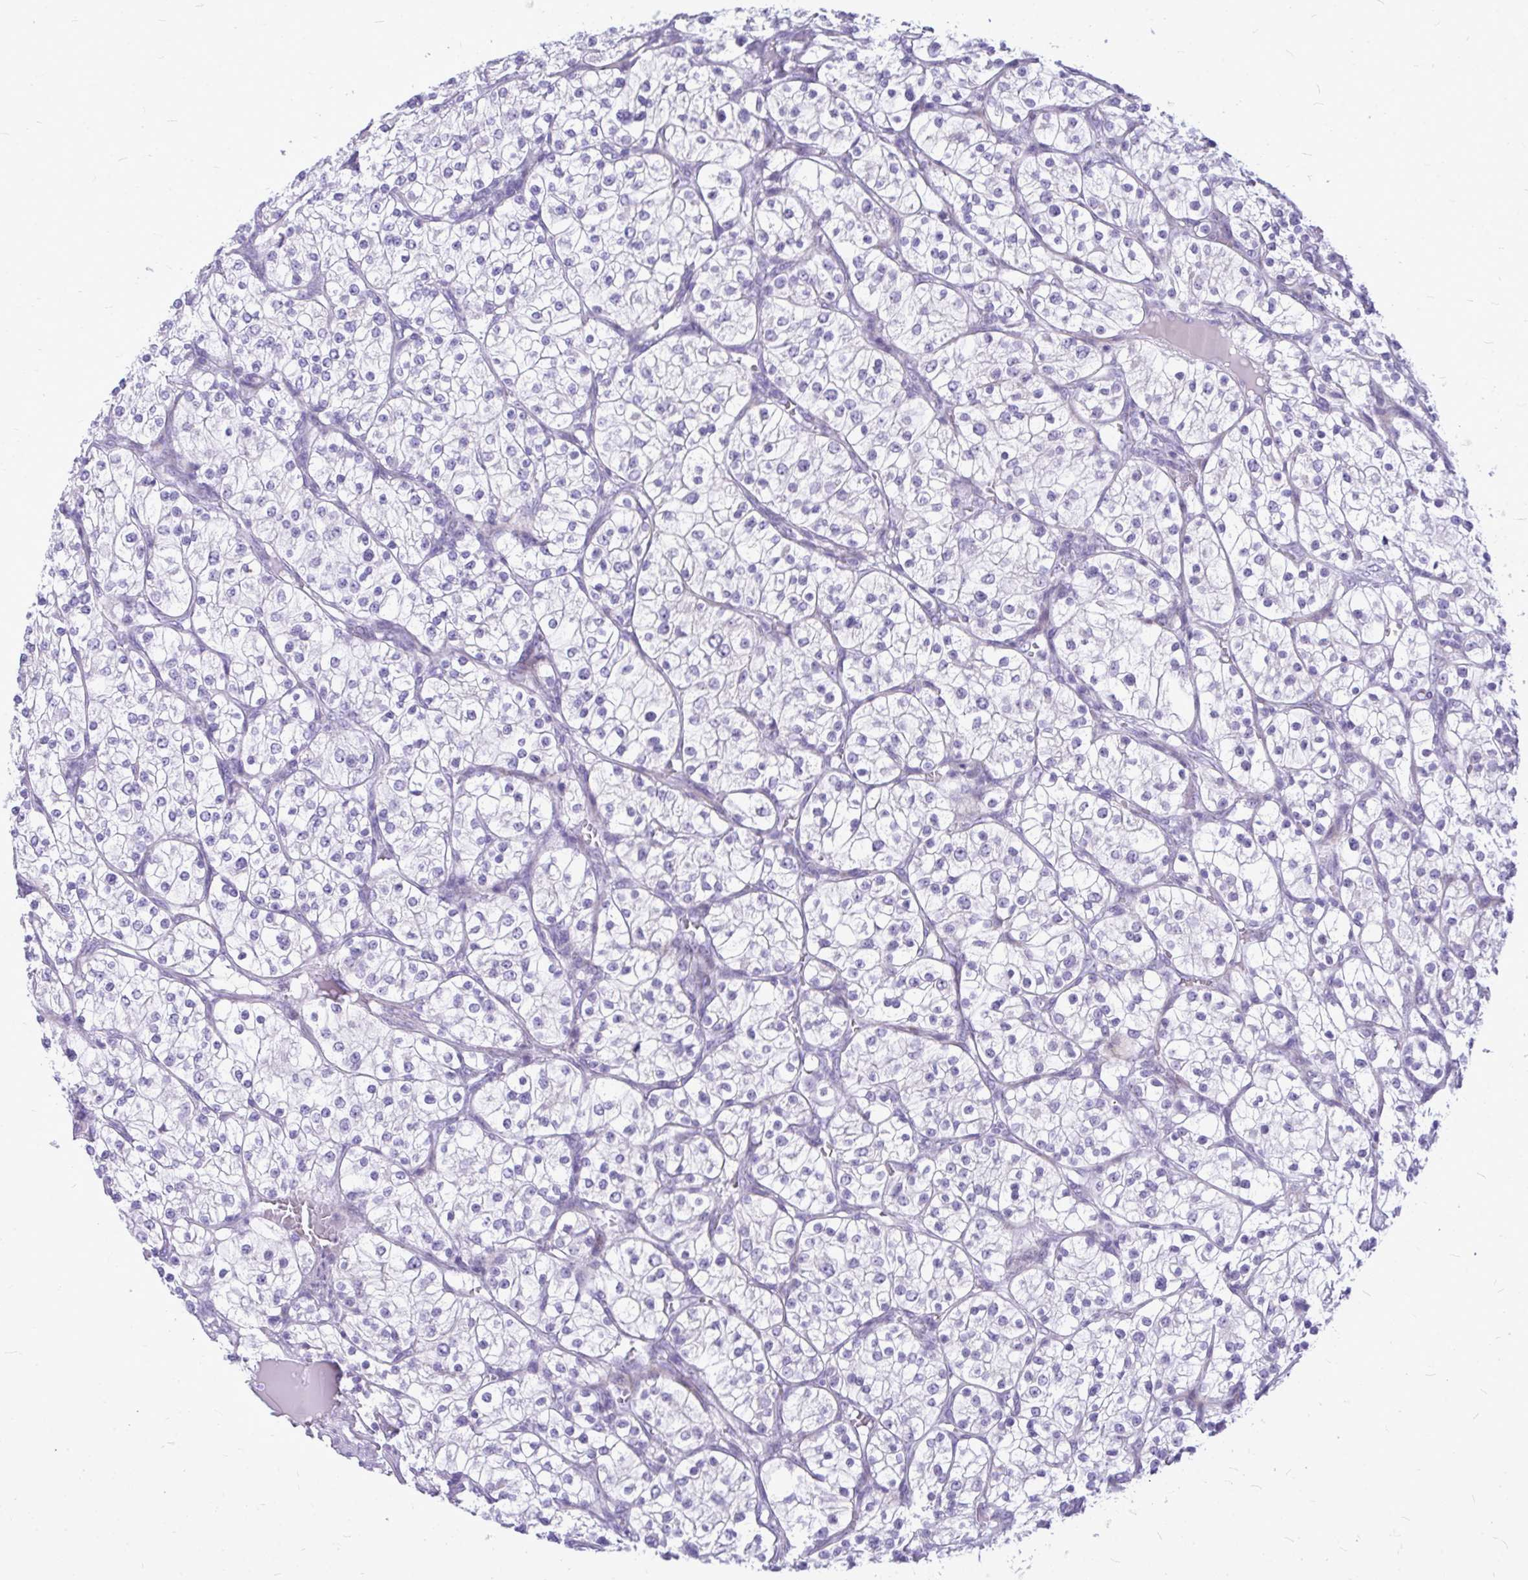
{"staining": {"intensity": "negative", "quantity": "none", "location": "none"}, "tissue": "renal cancer", "cell_type": "Tumor cells", "image_type": "cancer", "snomed": [{"axis": "morphology", "description": "Adenocarcinoma, NOS"}, {"axis": "topography", "description": "Kidney"}], "caption": "The histopathology image exhibits no staining of tumor cells in renal cancer (adenocarcinoma).", "gene": "ZSCAN25", "patient": {"sex": "male", "age": 80}}